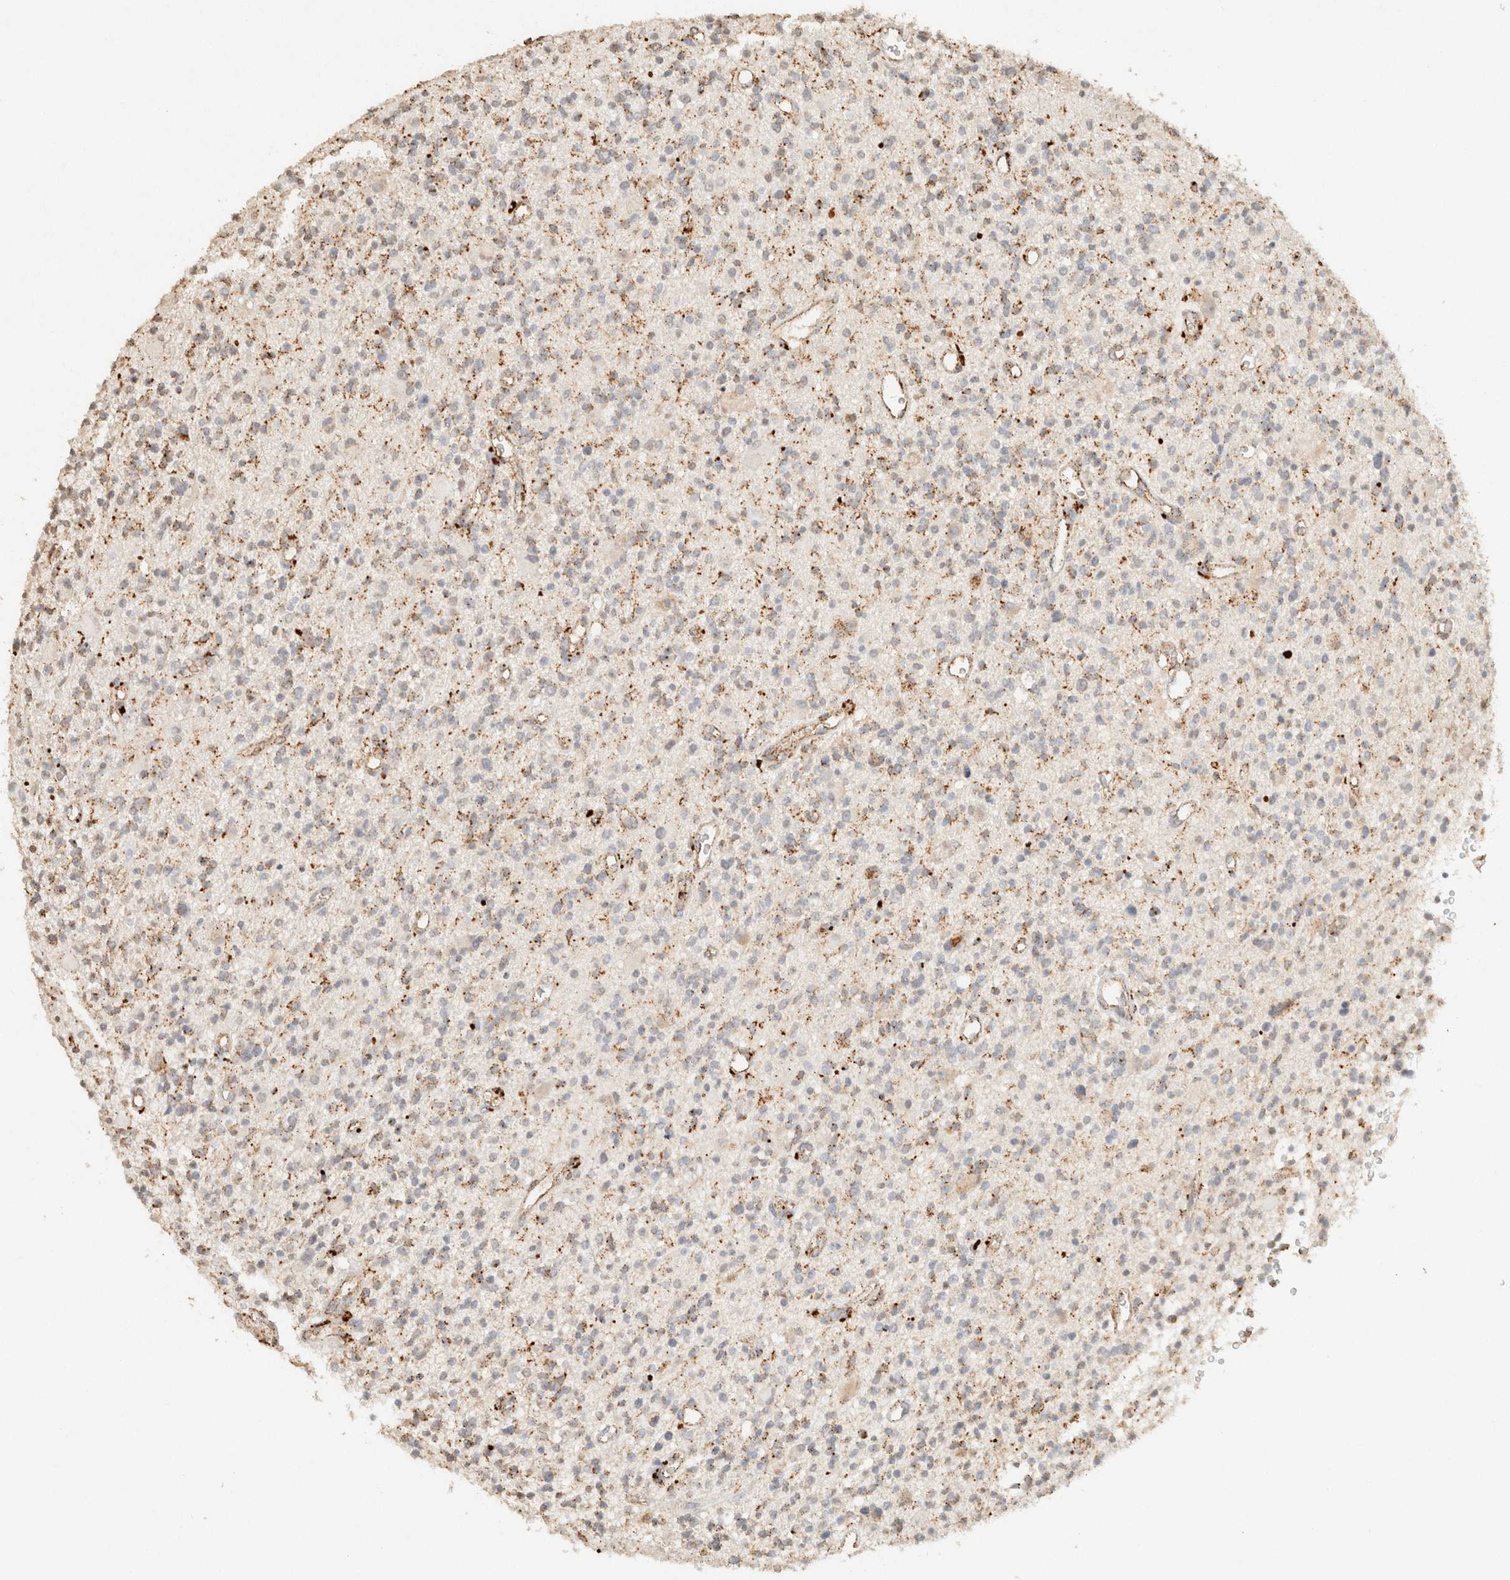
{"staining": {"intensity": "weak", "quantity": "25%-75%", "location": "cytoplasmic/membranous"}, "tissue": "glioma", "cell_type": "Tumor cells", "image_type": "cancer", "snomed": [{"axis": "morphology", "description": "Glioma, malignant, High grade"}, {"axis": "topography", "description": "Brain"}], "caption": "High-grade glioma (malignant) stained for a protein (brown) displays weak cytoplasmic/membranous positive staining in approximately 25%-75% of tumor cells.", "gene": "CTSC", "patient": {"sex": "male", "age": 48}}